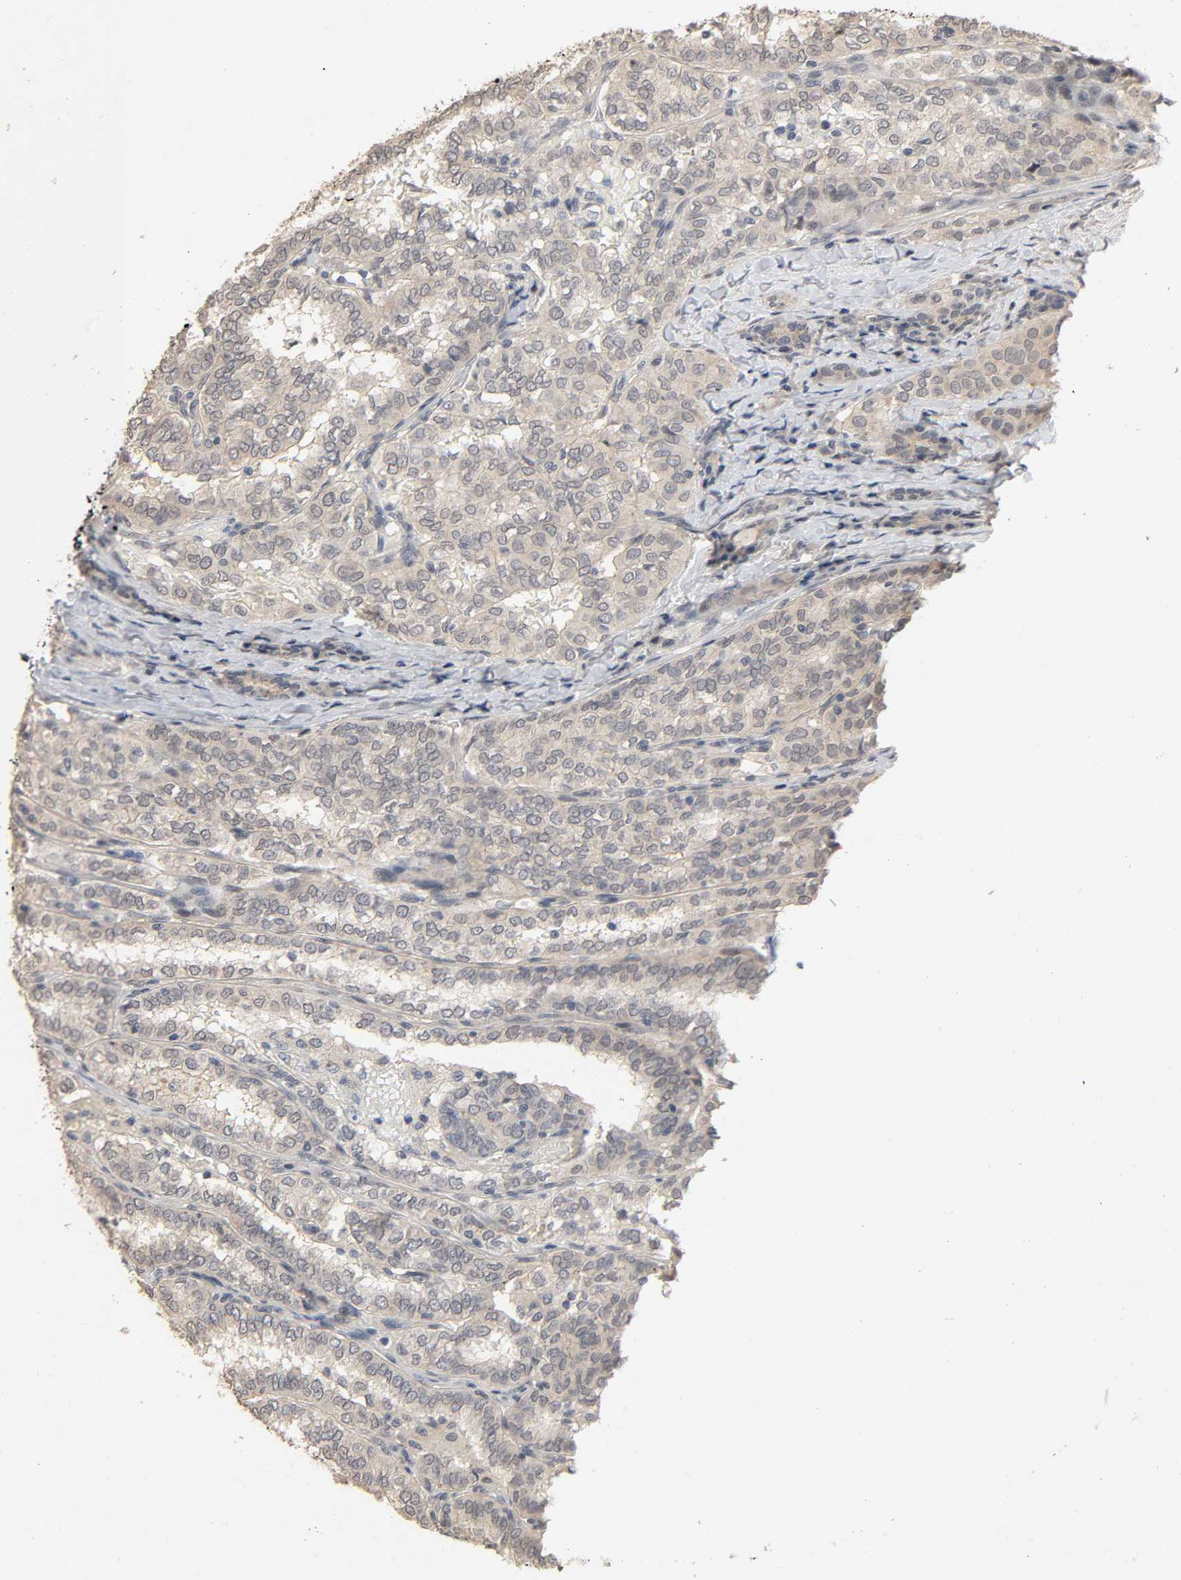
{"staining": {"intensity": "weak", "quantity": "25%-75%", "location": "cytoplasmic/membranous"}, "tissue": "thyroid cancer", "cell_type": "Tumor cells", "image_type": "cancer", "snomed": [{"axis": "morphology", "description": "Papillary adenocarcinoma, NOS"}, {"axis": "topography", "description": "Thyroid gland"}], "caption": "Papillary adenocarcinoma (thyroid) stained for a protein exhibits weak cytoplasmic/membranous positivity in tumor cells.", "gene": "MAGEA8", "patient": {"sex": "female", "age": 30}}